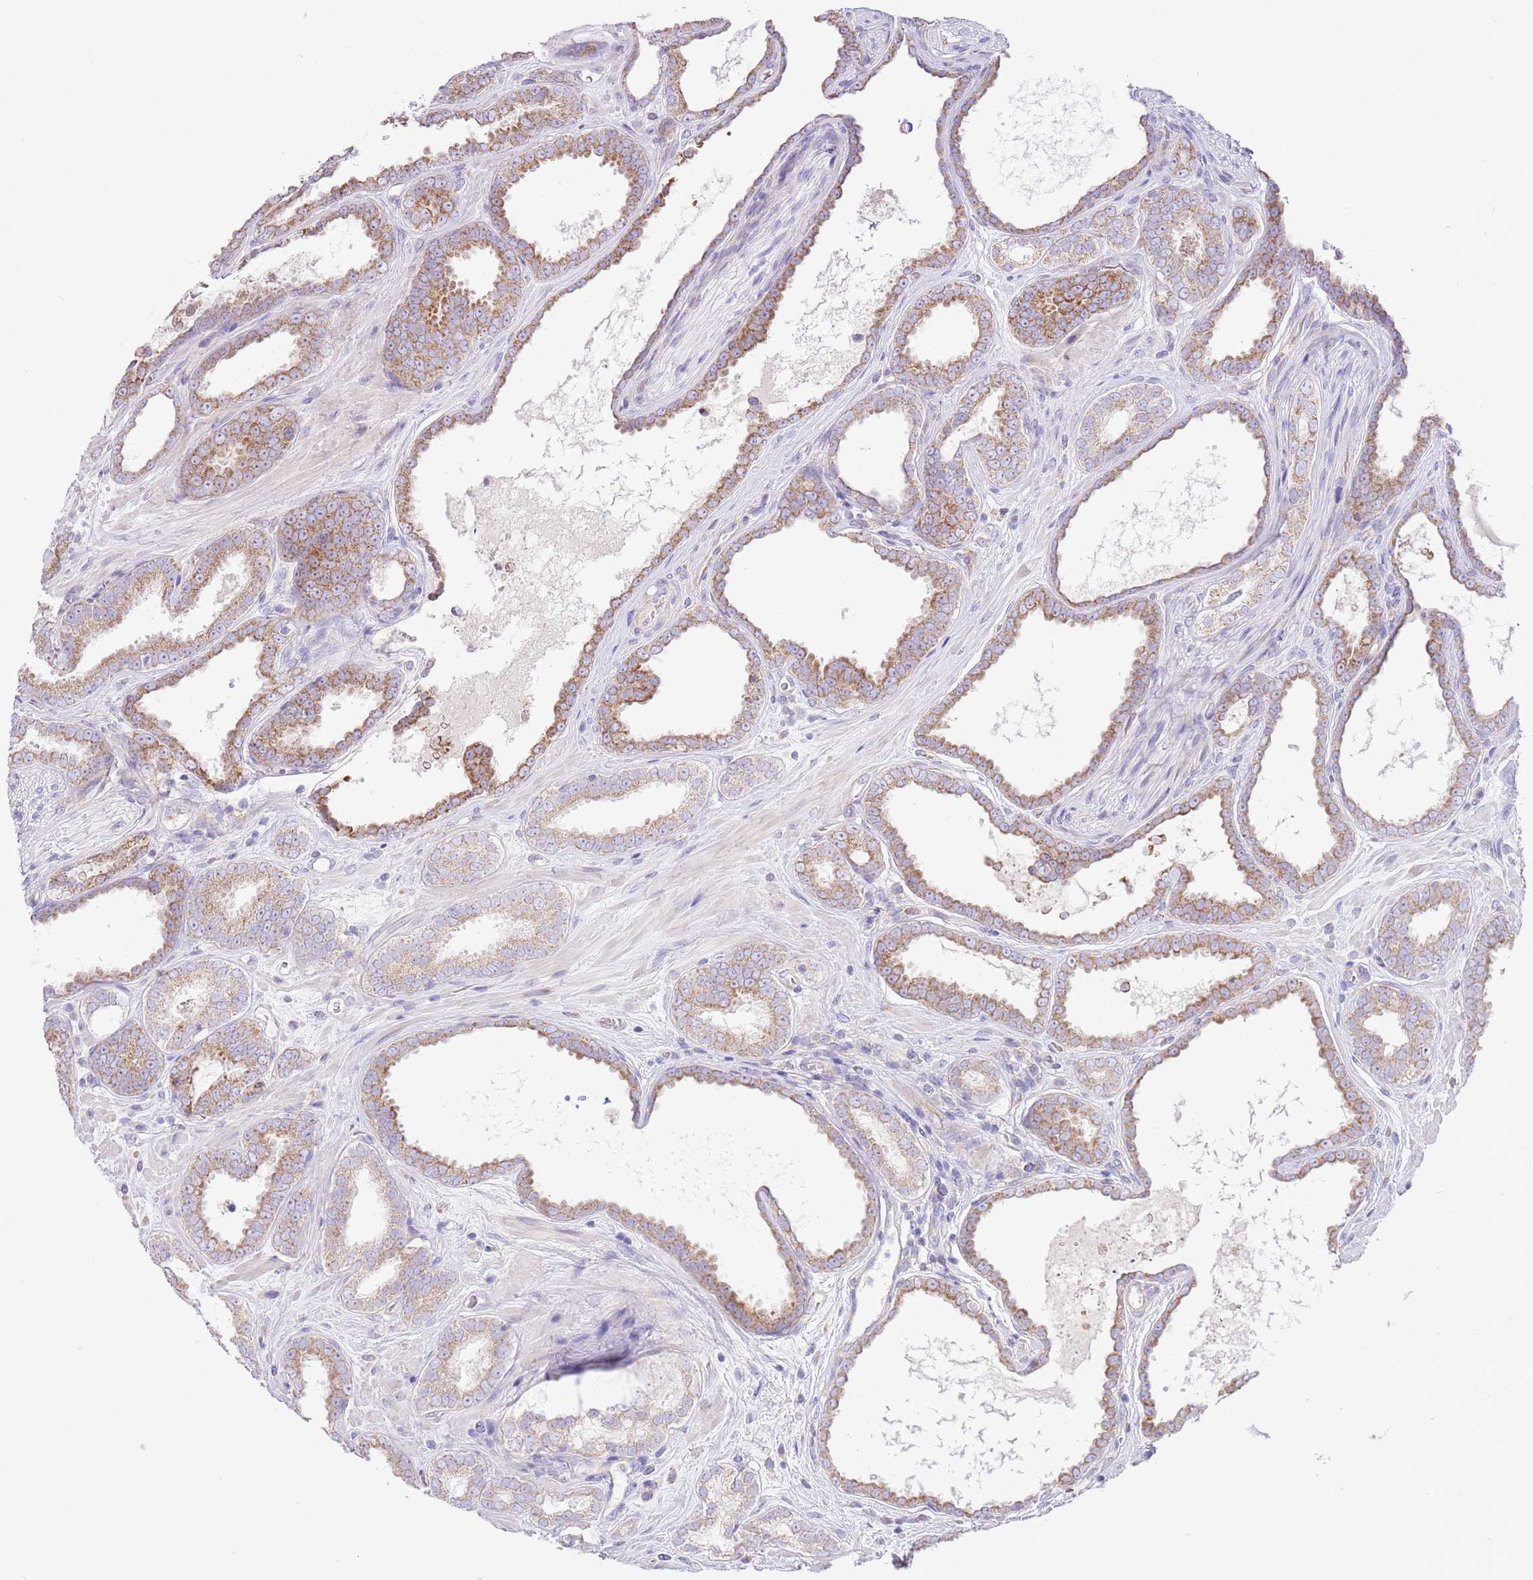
{"staining": {"intensity": "moderate", "quantity": "25%-75%", "location": "cytoplasmic/membranous"}, "tissue": "prostate cancer", "cell_type": "Tumor cells", "image_type": "cancer", "snomed": [{"axis": "morphology", "description": "Adenocarcinoma, High grade"}, {"axis": "topography", "description": "Prostate"}], "caption": "This is a histology image of IHC staining of adenocarcinoma (high-grade) (prostate), which shows moderate expression in the cytoplasmic/membranous of tumor cells.", "gene": "OAZ2", "patient": {"sex": "male", "age": 72}}